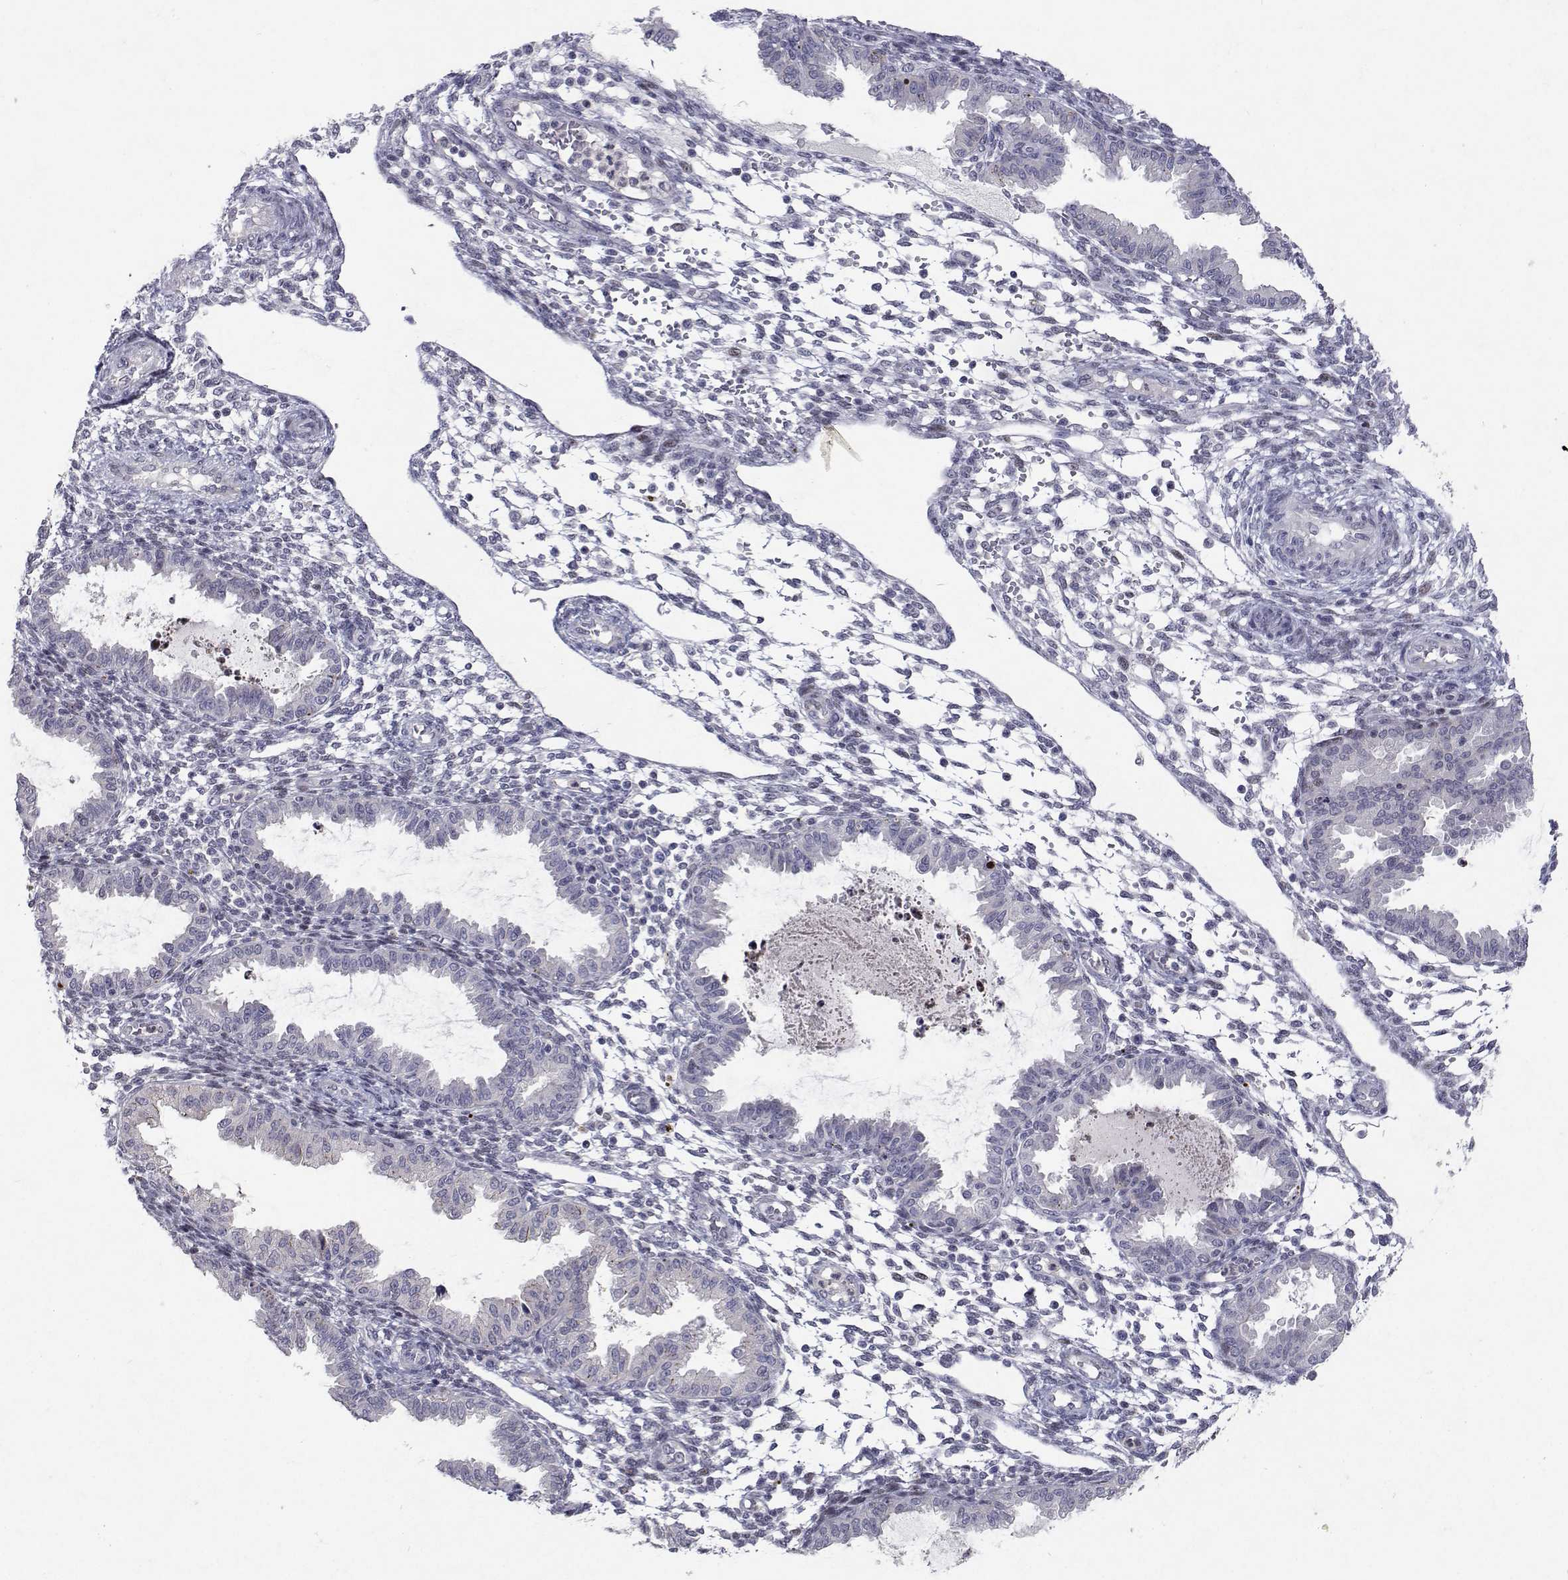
{"staining": {"intensity": "negative", "quantity": "none", "location": "none"}, "tissue": "endometrium", "cell_type": "Cells in endometrial stroma", "image_type": "normal", "snomed": [{"axis": "morphology", "description": "Normal tissue, NOS"}, {"axis": "topography", "description": "Endometrium"}], "caption": "Histopathology image shows no protein positivity in cells in endometrial stroma of unremarkable endometrium. Nuclei are stained in blue.", "gene": "RBPJL", "patient": {"sex": "female", "age": 33}}